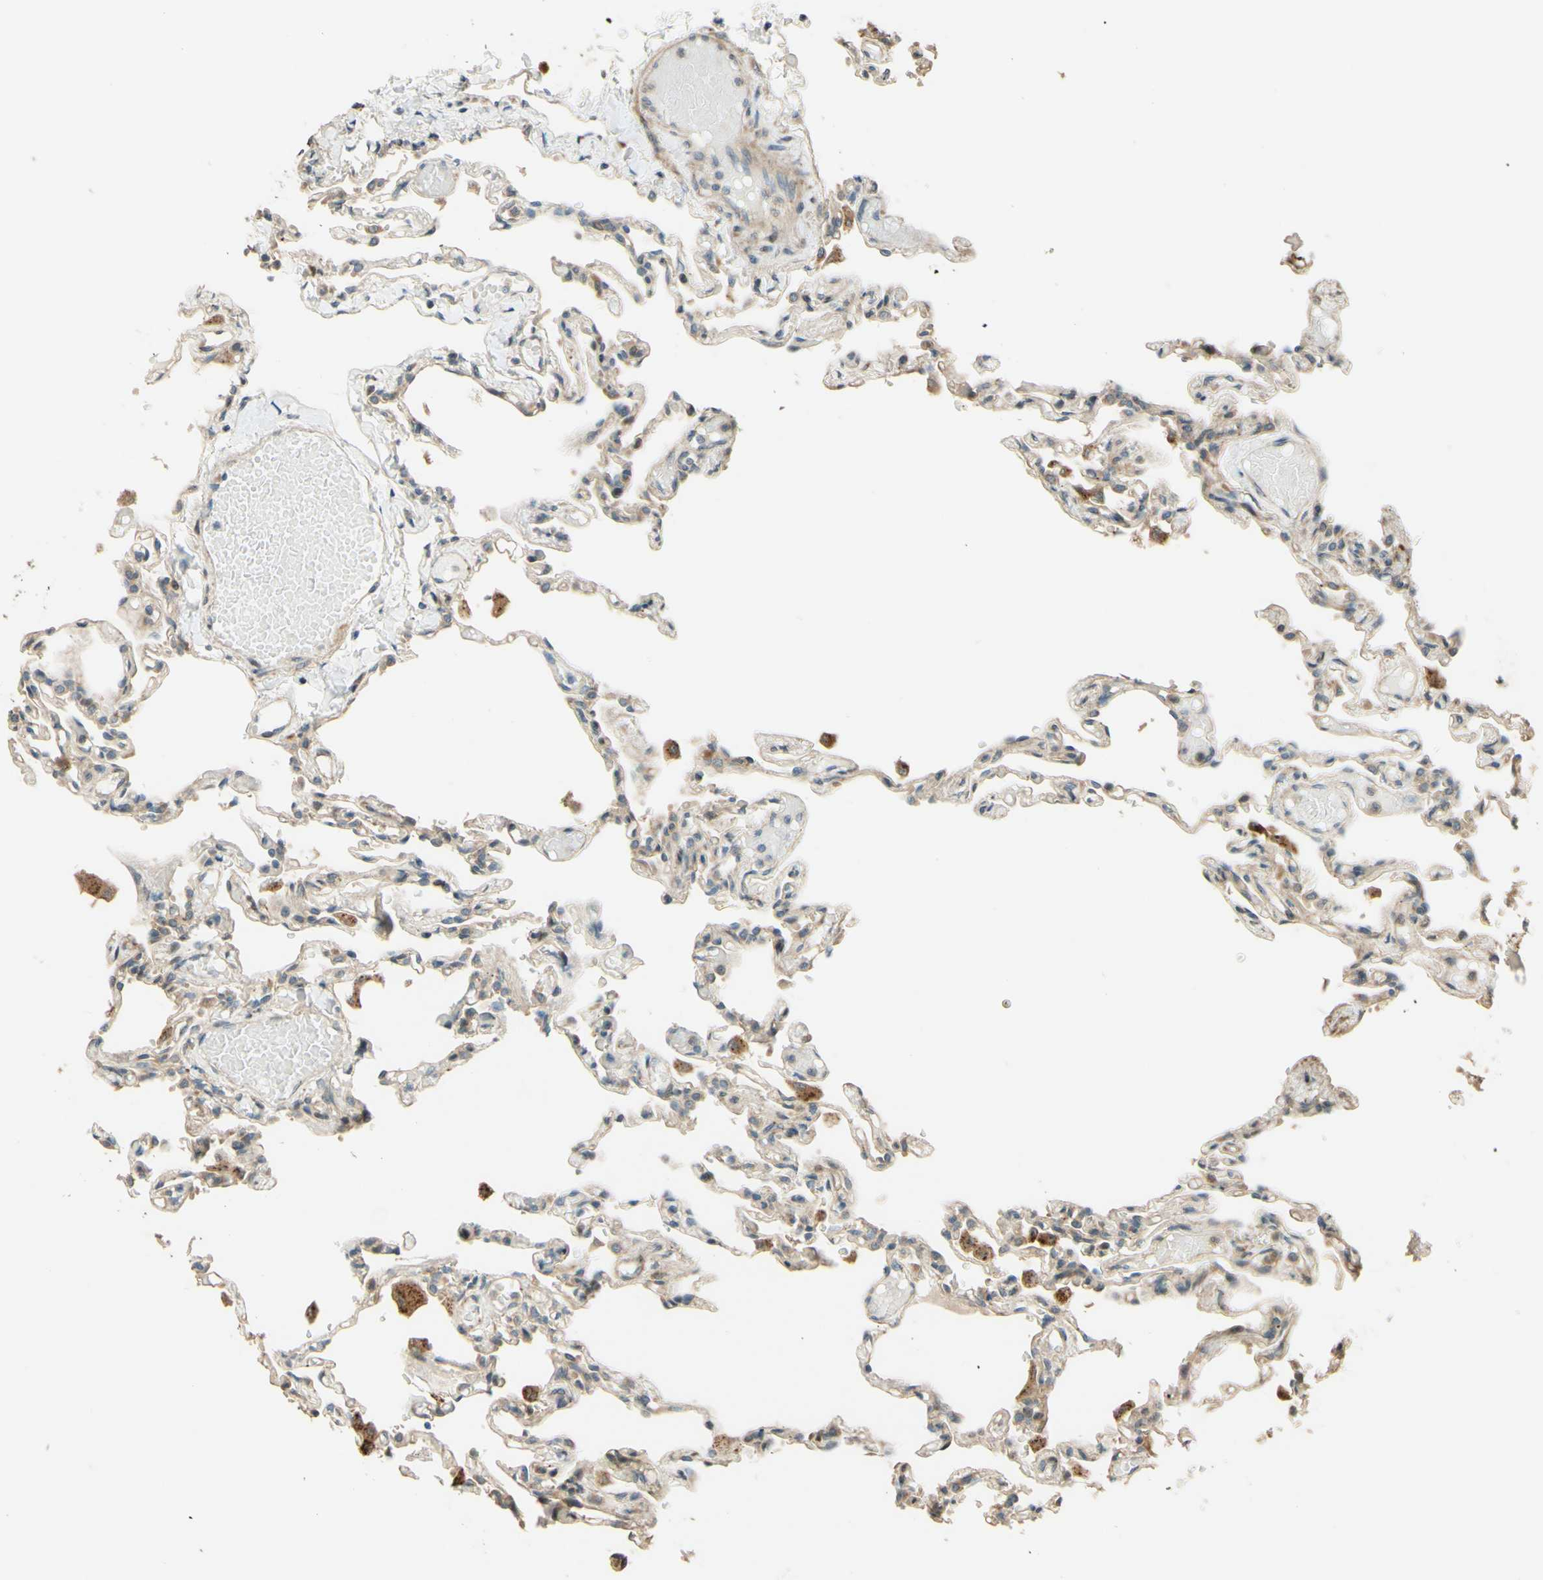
{"staining": {"intensity": "weak", "quantity": "25%-75%", "location": "cytoplasmic/membranous"}, "tissue": "lung", "cell_type": "Alveolar cells", "image_type": "normal", "snomed": [{"axis": "morphology", "description": "Normal tissue, NOS"}, {"axis": "topography", "description": "Lung"}], "caption": "High-magnification brightfield microscopy of normal lung stained with DAB (brown) and counterstained with hematoxylin (blue). alveolar cells exhibit weak cytoplasmic/membranous staining is appreciated in approximately25%-75% of cells. (brown staining indicates protein expression, while blue staining denotes nuclei).", "gene": "RNF19A", "patient": {"sex": "male", "age": 21}}